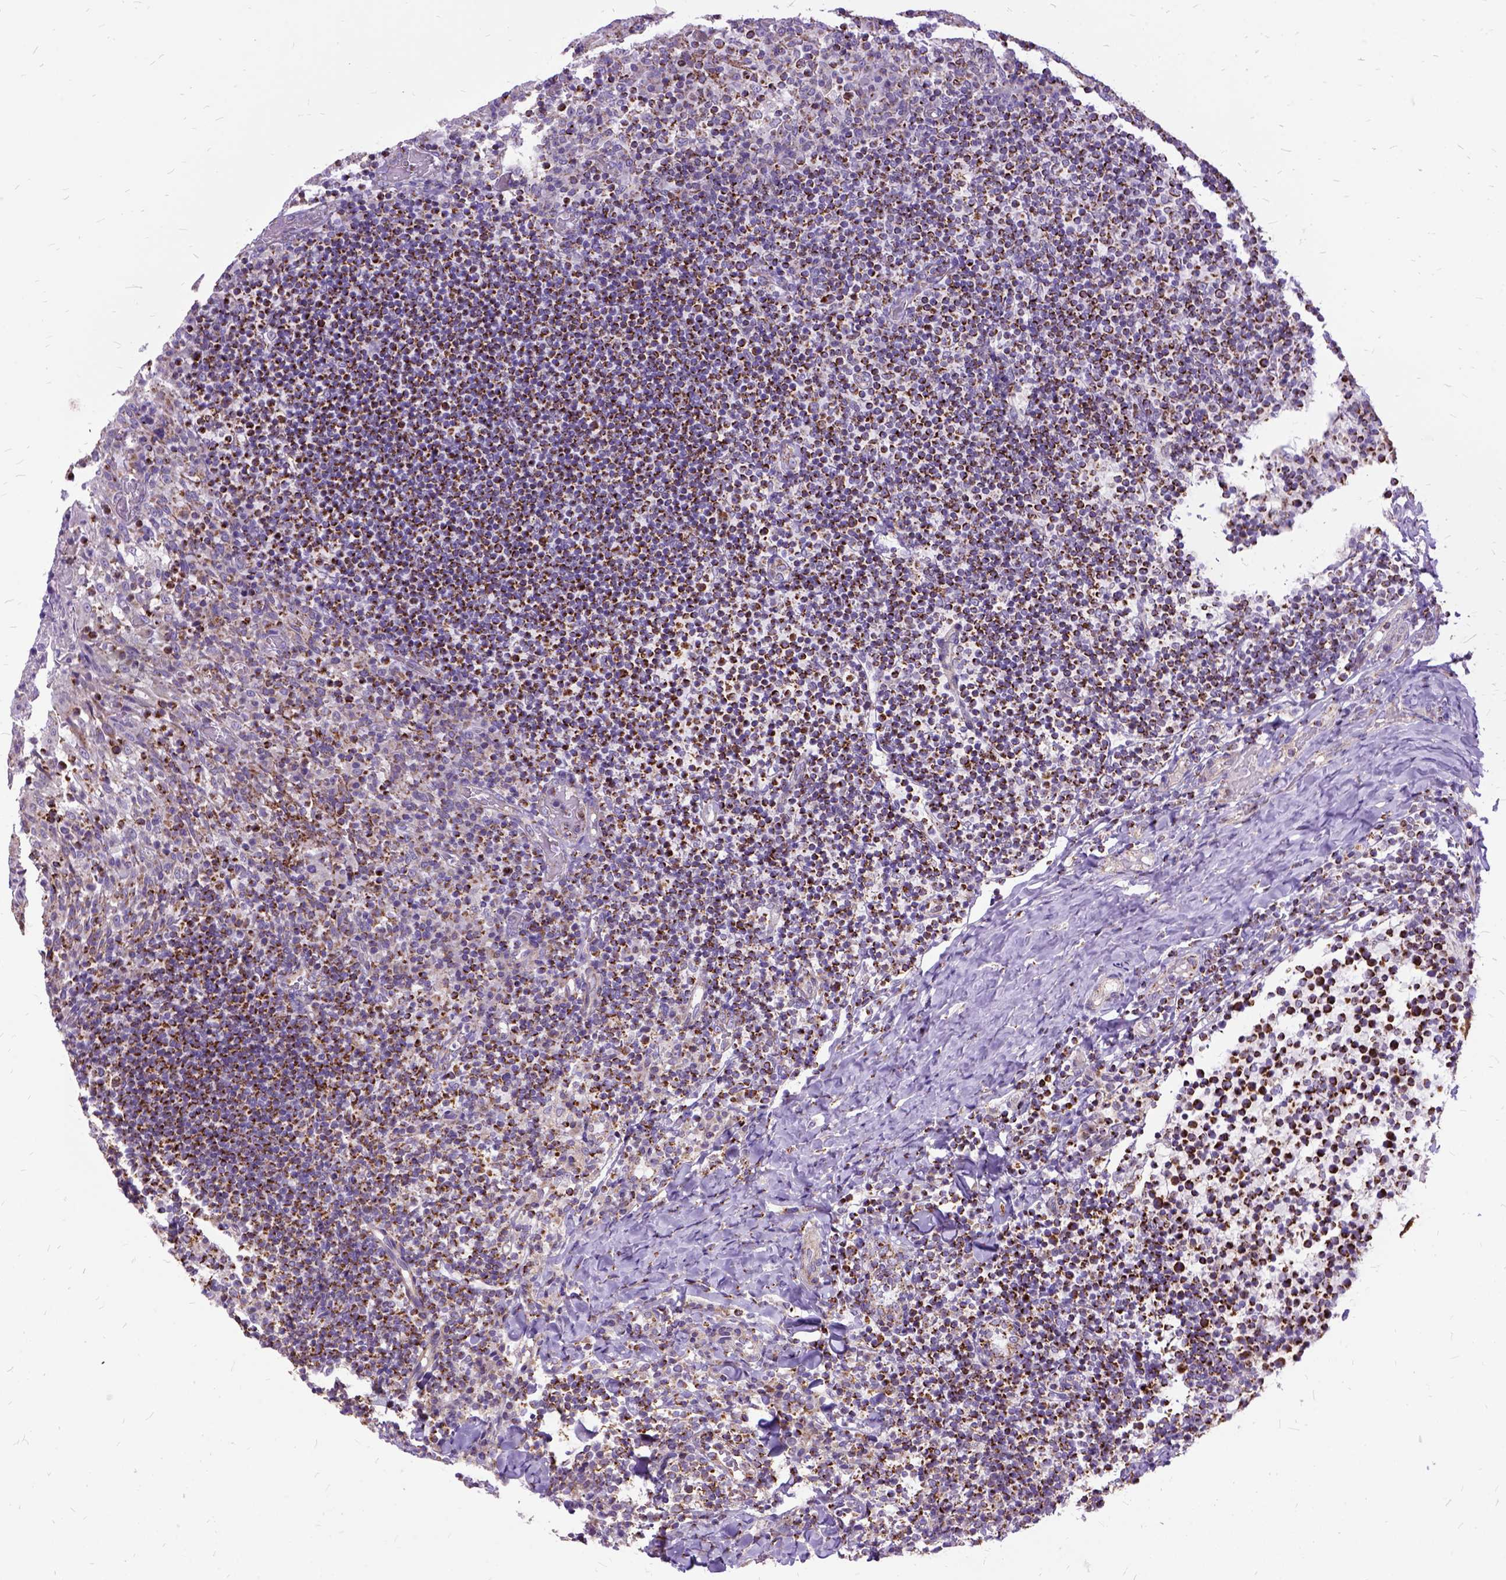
{"staining": {"intensity": "strong", "quantity": ">75%", "location": "cytoplasmic/membranous"}, "tissue": "tonsil", "cell_type": "Germinal center cells", "image_type": "normal", "snomed": [{"axis": "morphology", "description": "Normal tissue, NOS"}, {"axis": "topography", "description": "Tonsil"}], "caption": "Protein positivity by immunohistochemistry (IHC) displays strong cytoplasmic/membranous positivity in about >75% of germinal center cells in unremarkable tonsil. (DAB (3,3'-diaminobenzidine) IHC with brightfield microscopy, high magnification).", "gene": "OXCT1", "patient": {"sex": "female", "age": 10}}